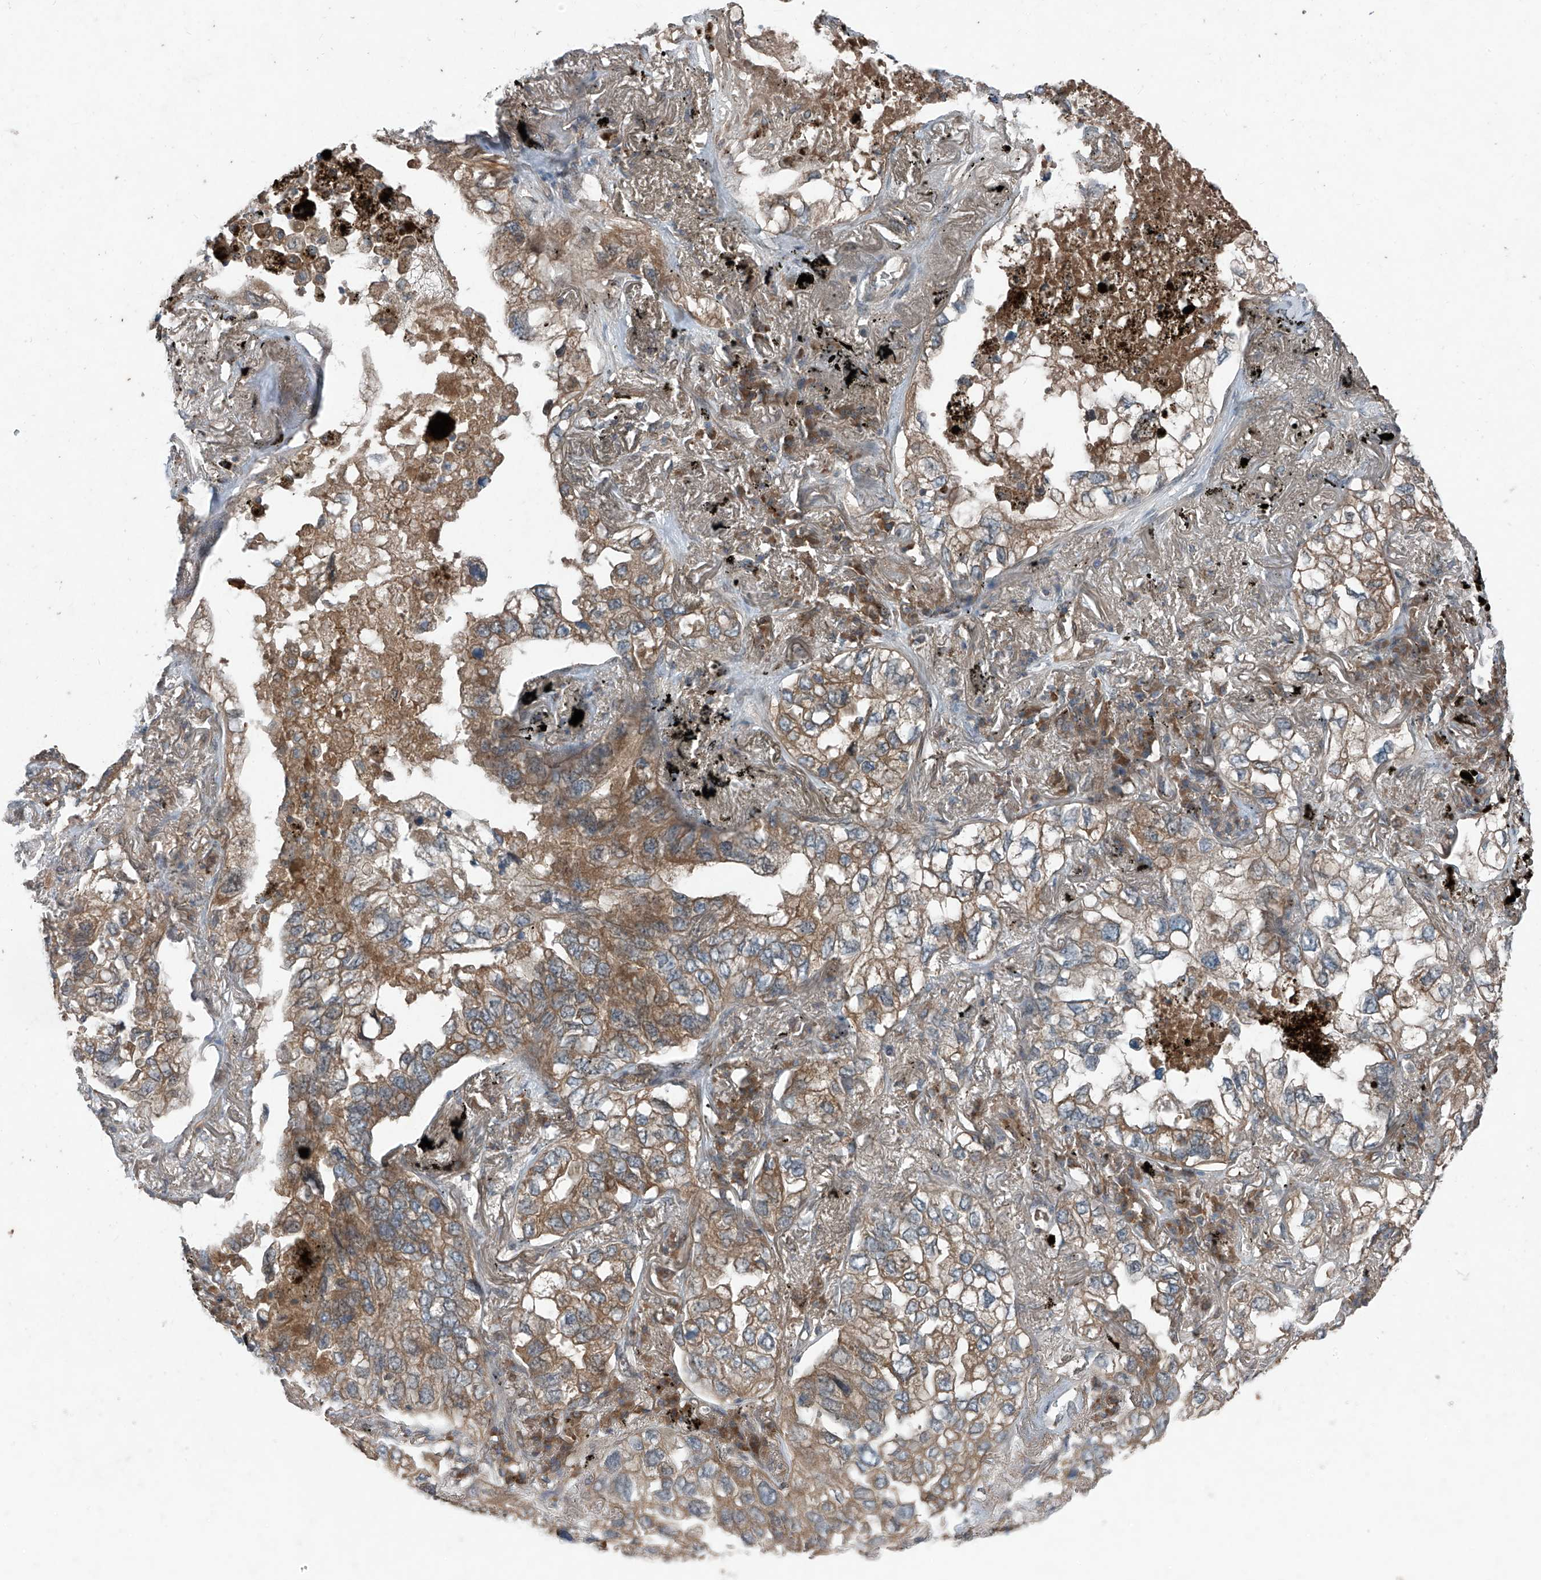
{"staining": {"intensity": "weak", "quantity": ">75%", "location": "cytoplasmic/membranous"}, "tissue": "lung cancer", "cell_type": "Tumor cells", "image_type": "cancer", "snomed": [{"axis": "morphology", "description": "Adenocarcinoma, NOS"}, {"axis": "topography", "description": "Lung"}], "caption": "A histopathology image of human lung adenocarcinoma stained for a protein exhibits weak cytoplasmic/membranous brown staining in tumor cells.", "gene": "FOXRED2", "patient": {"sex": "male", "age": 65}}